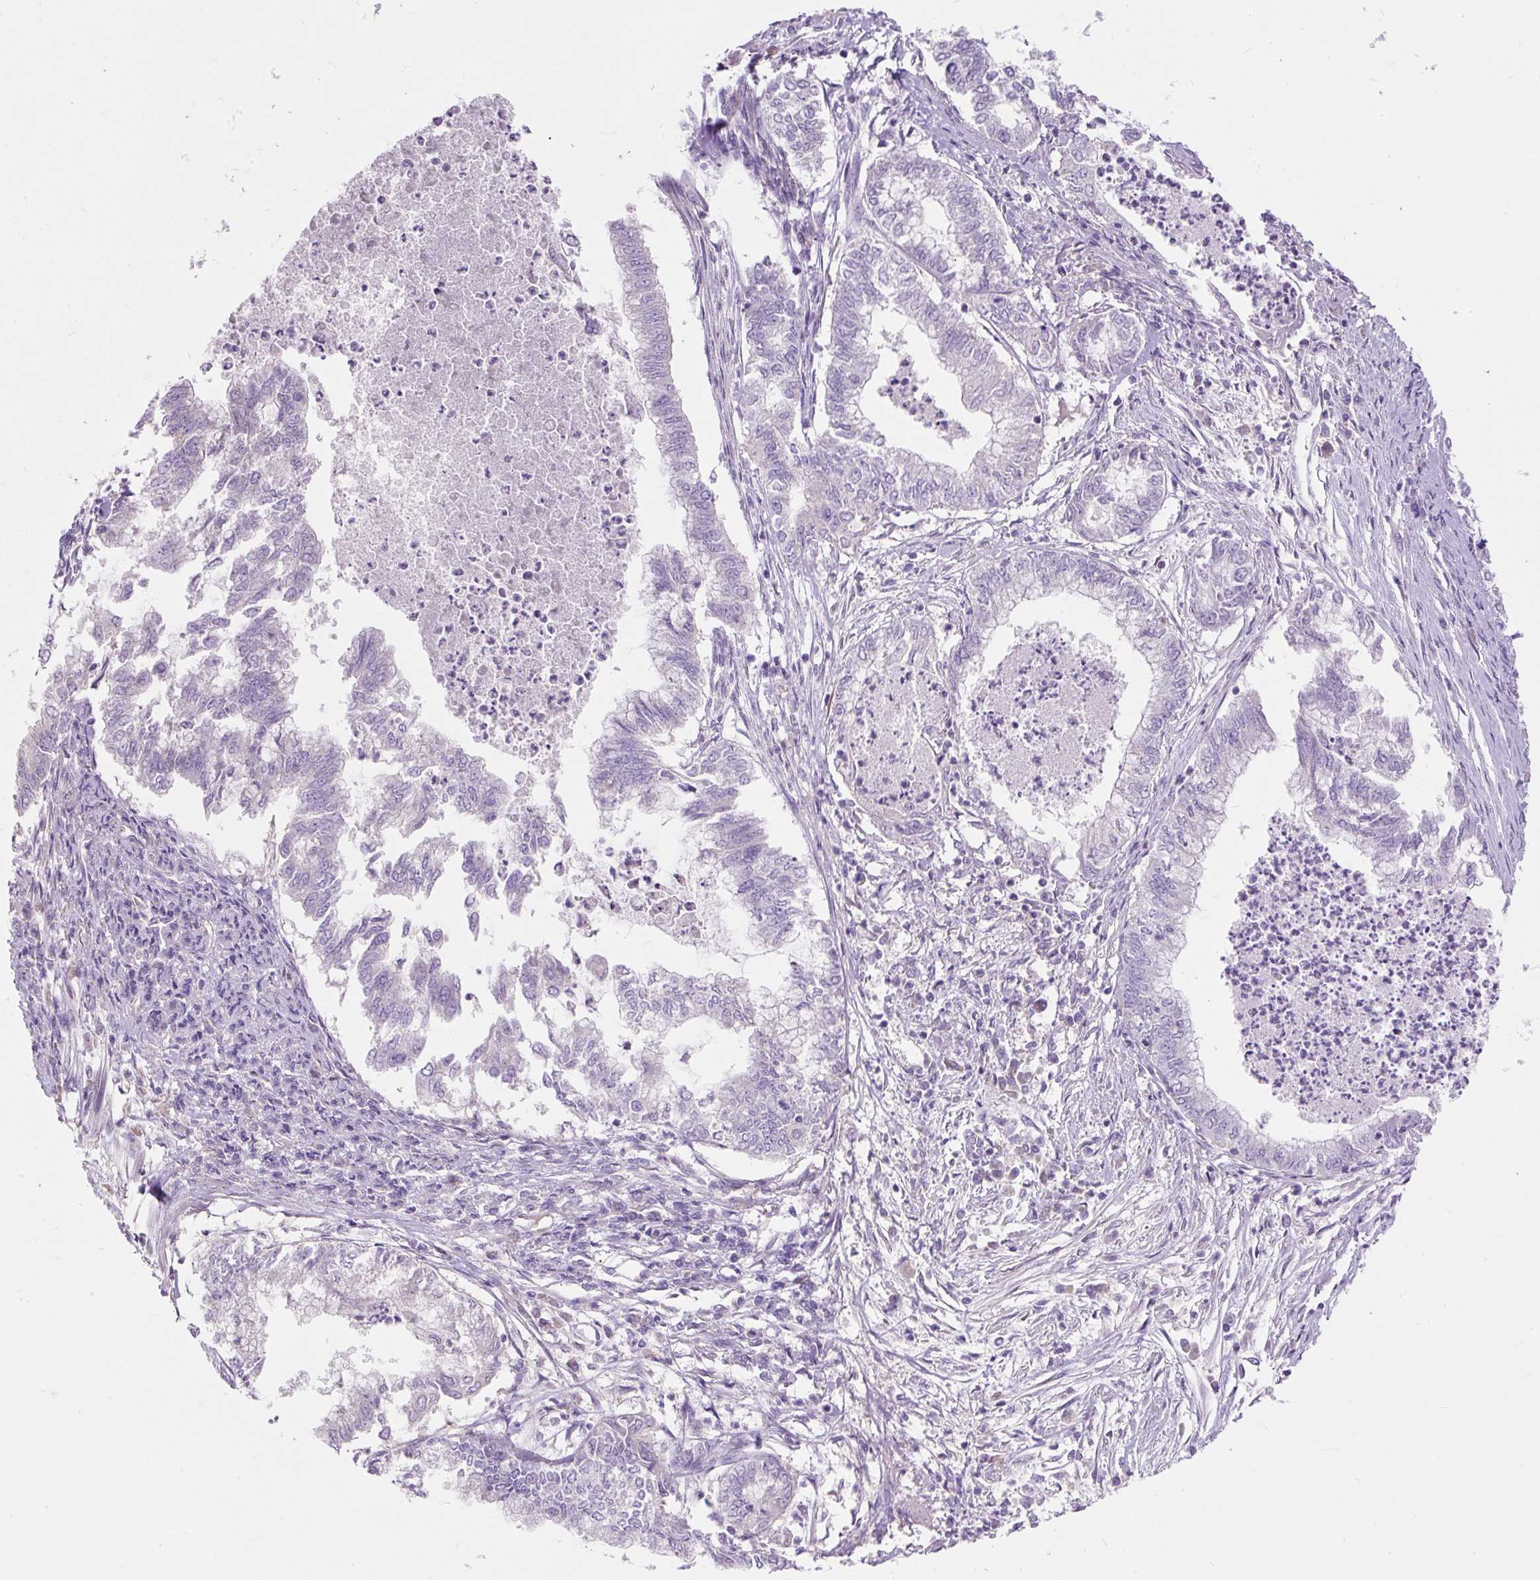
{"staining": {"intensity": "negative", "quantity": "none", "location": "none"}, "tissue": "endometrial cancer", "cell_type": "Tumor cells", "image_type": "cancer", "snomed": [{"axis": "morphology", "description": "Adenocarcinoma, NOS"}, {"axis": "topography", "description": "Endometrium"}], "caption": "DAB (3,3'-diaminobenzidine) immunohistochemical staining of human endometrial cancer exhibits no significant staining in tumor cells.", "gene": "SUSD5", "patient": {"sex": "female", "age": 79}}